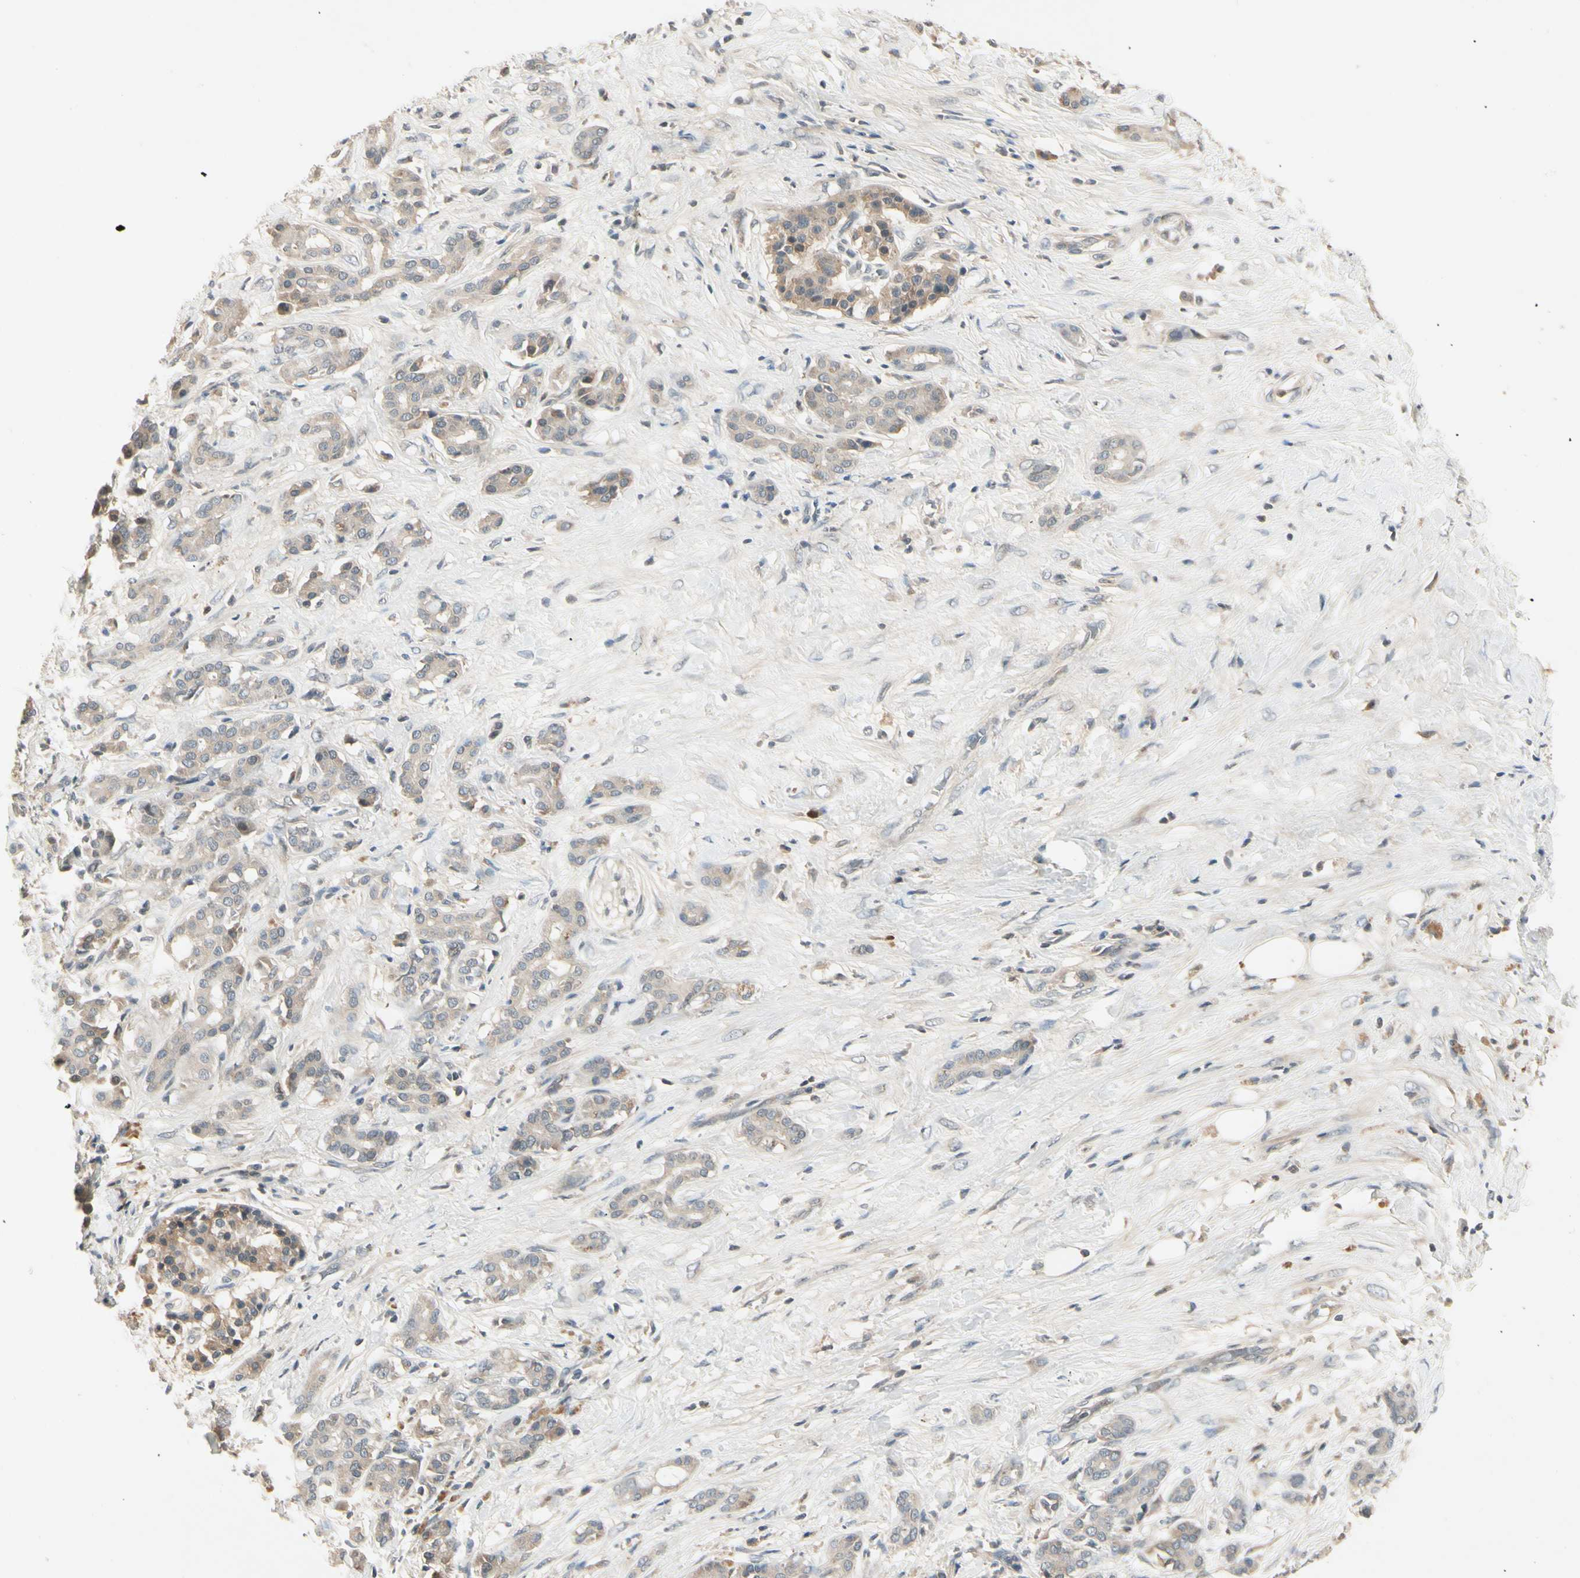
{"staining": {"intensity": "weak", "quantity": "25%-75%", "location": "cytoplasmic/membranous"}, "tissue": "pancreatic cancer", "cell_type": "Tumor cells", "image_type": "cancer", "snomed": [{"axis": "morphology", "description": "Adenocarcinoma, NOS"}, {"axis": "topography", "description": "Pancreas"}], "caption": "There is low levels of weak cytoplasmic/membranous expression in tumor cells of pancreatic adenocarcinoma, as demonstrated by immunohistochemical staining (brown color).", "gene": "CCL4", "patient": {"sex": "male", "age": 41}}